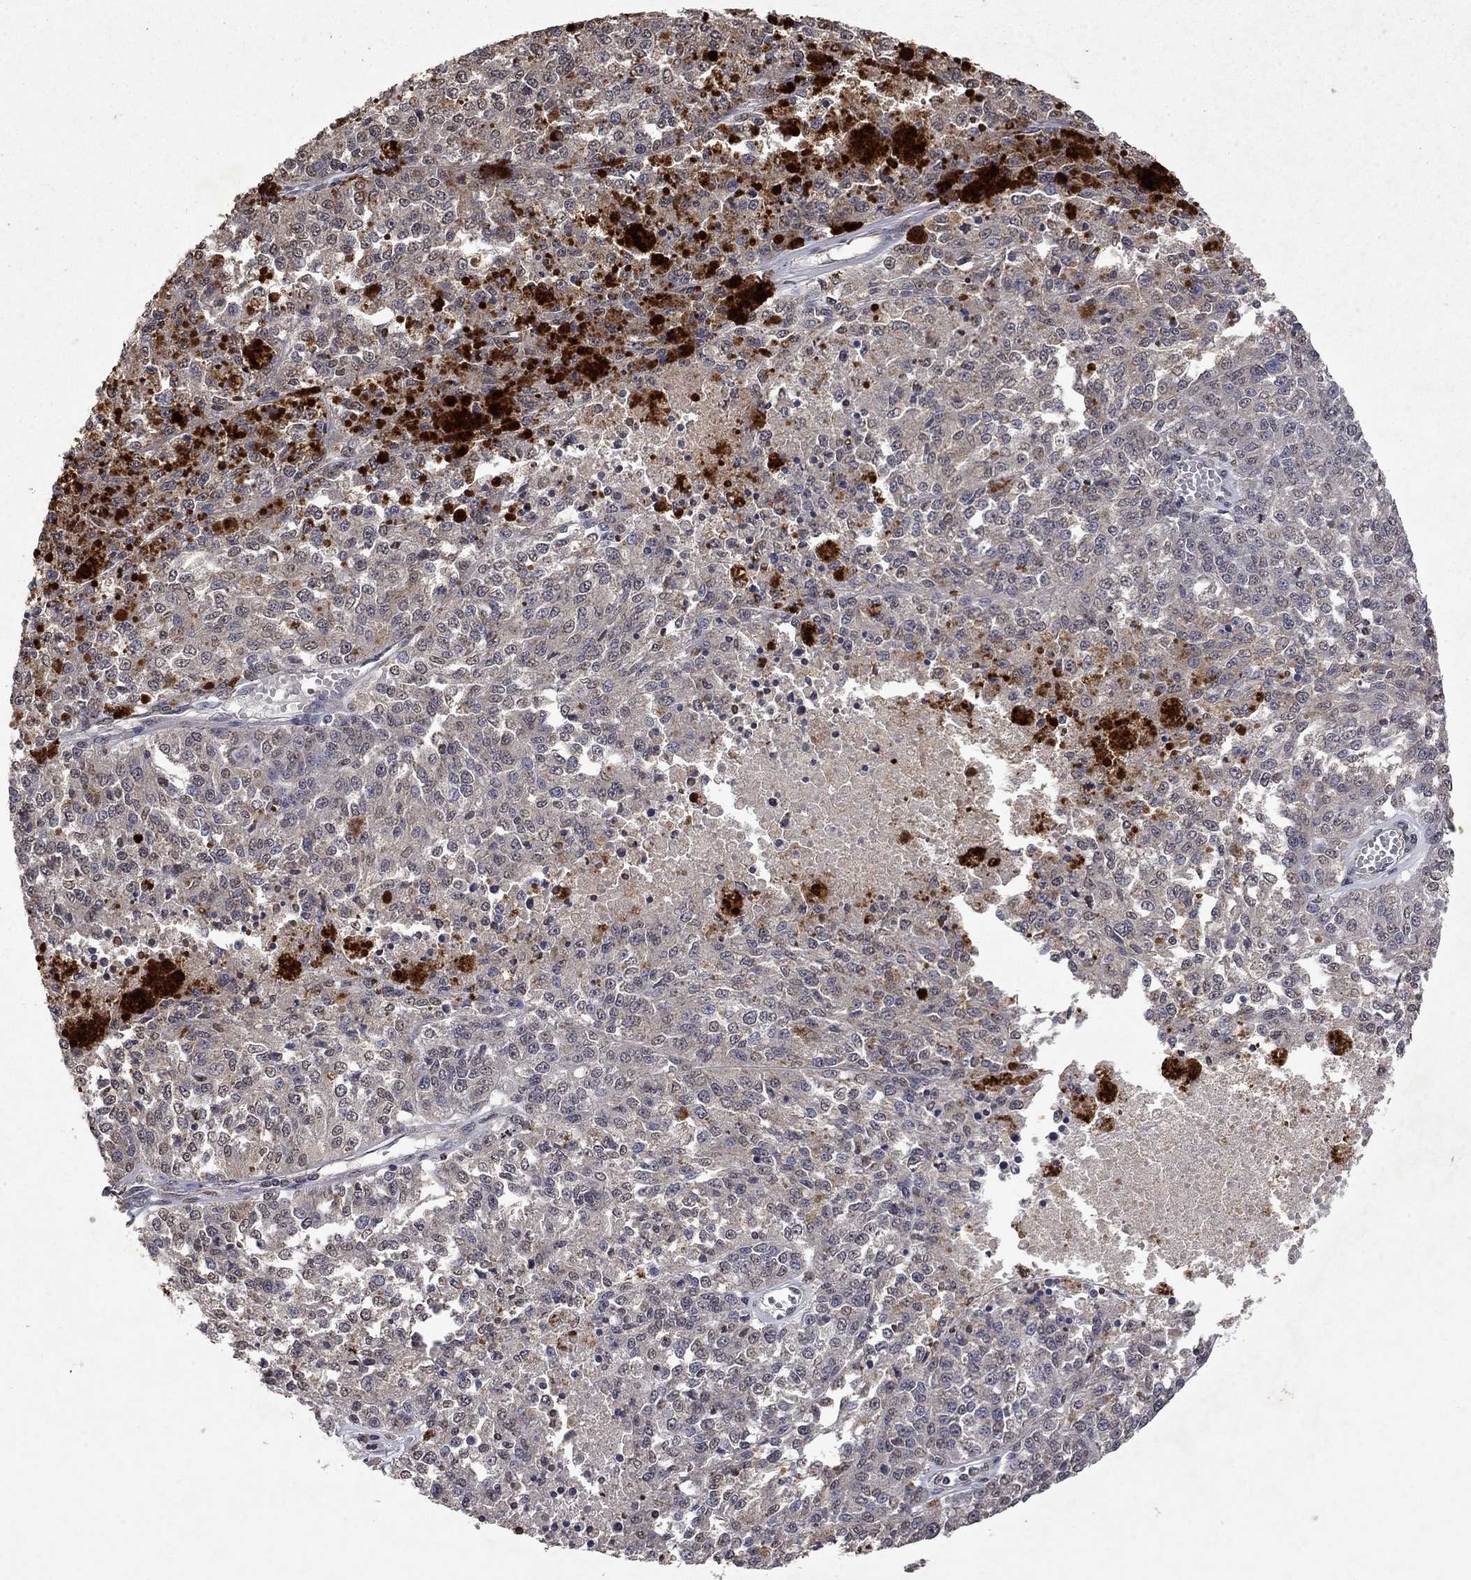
{"staining": {"intensity": "weak", "quantity": "25%-75%", "location": "cytoplasmic/membranous,nuclear"}, "tissue": "melanoma", "cell_type": "Tumor cells", "image_type": "cancer", "snomed": [{"axis": "morphology", "description": "Malignant melanoma, Metastatic site"}, {"axis": "topography", "description": "Lymph node"}], "caption": "DAB immunohistochemical staining of human melanoma exhibits weak cytoplasmic/membranous and nuclear protein expression in about 25%-75% of tumor cells.", "gene": "TTC38", "patient": {"sex": "female", "age": 64}}